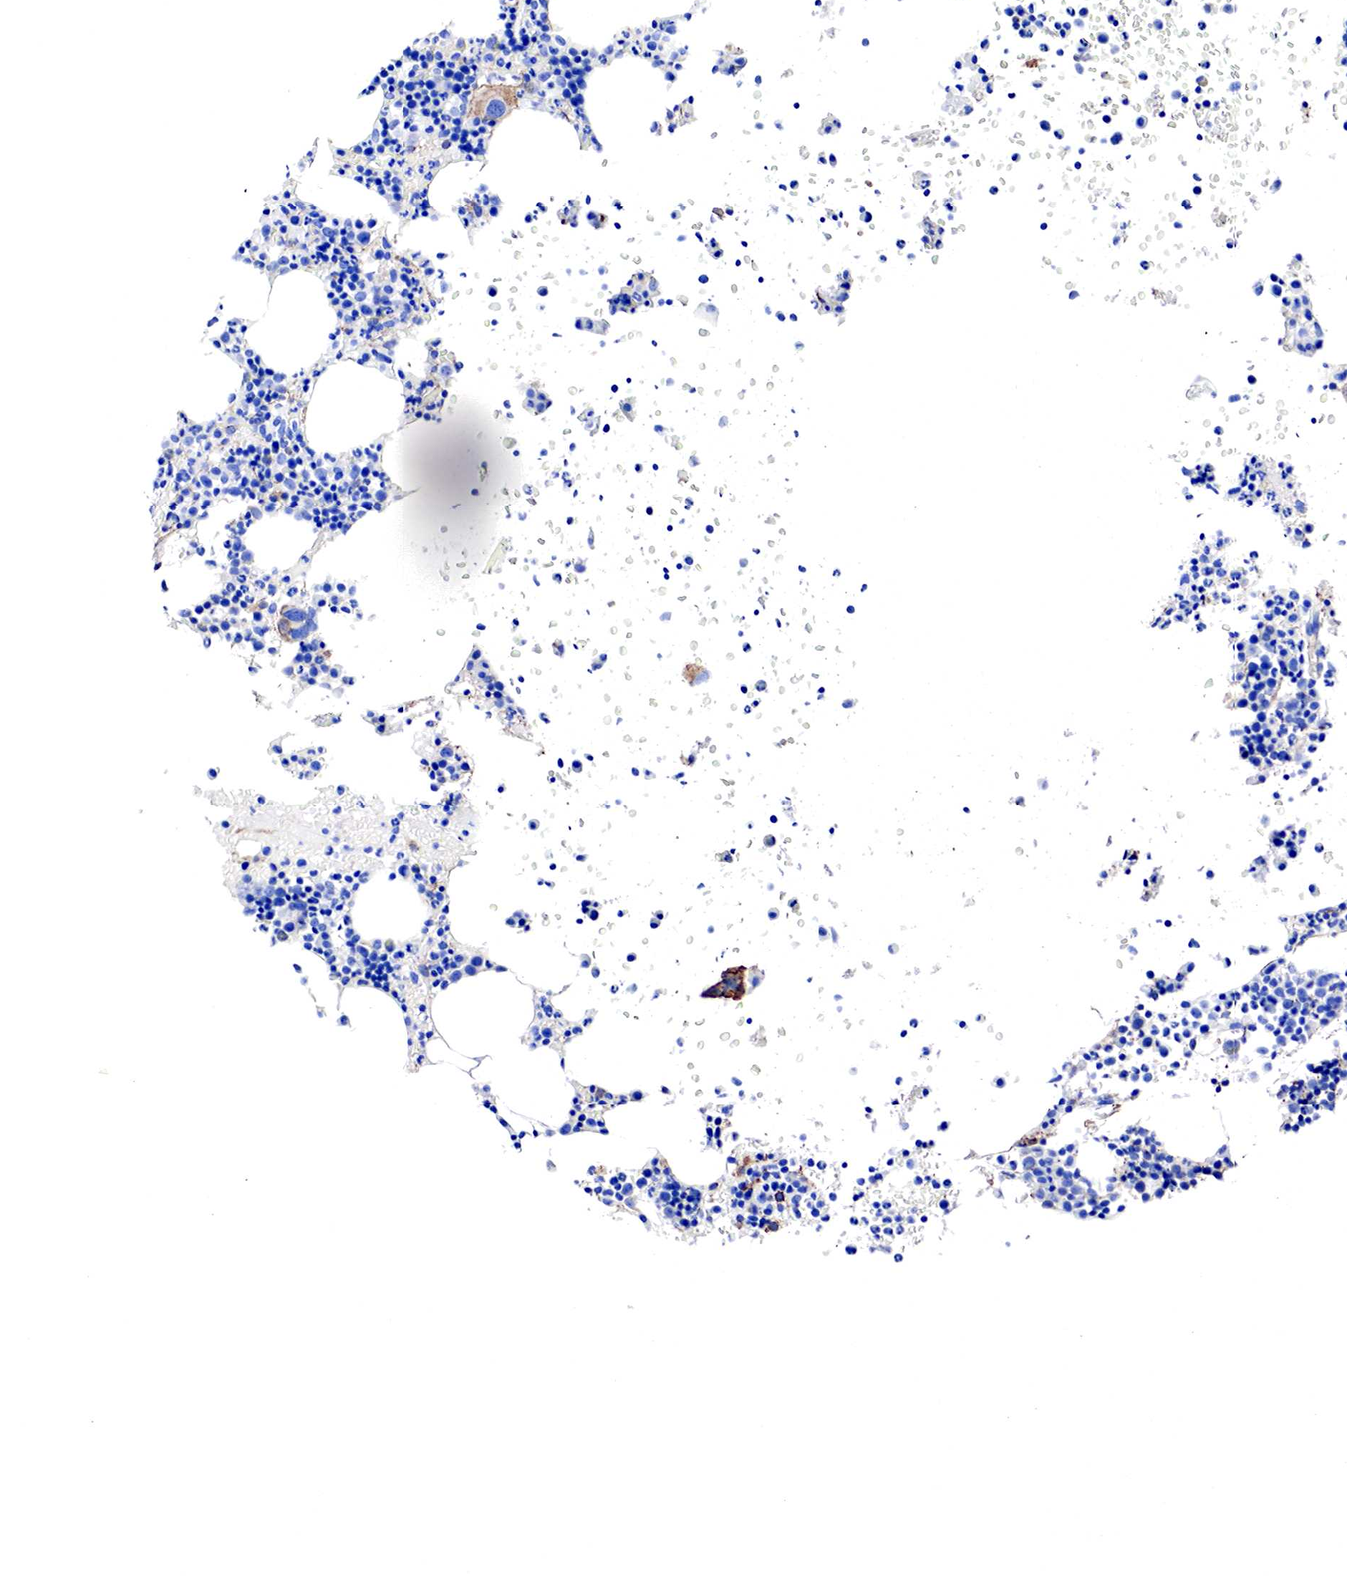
{"staining": {"intensity": "moderate", "quantity": ">75%", "location": "cytoplasmic/membranous"}, "tissue": "bone marrow", "cell_type": "Hematopoietic cells", "image_type": "normal", "snomed": [{"axis": "morphology", "description": "Normal tissue, NOS"}, {"axis": "topography", "description": "Bone marrow"}], "caption": "Bone marrow stained with DAB IHC demonstrates medium levels of moderate cytoplasmic/membranous staining in about >75% of hematopoietic cells. The staining was performed using DAB to visualize the protein expression in brown, while the nuclei were stained in blue with hematoxylin (Magnification: 20x).", "gene": "TPM1", "patient": {"sex": "female", "age": 88}}